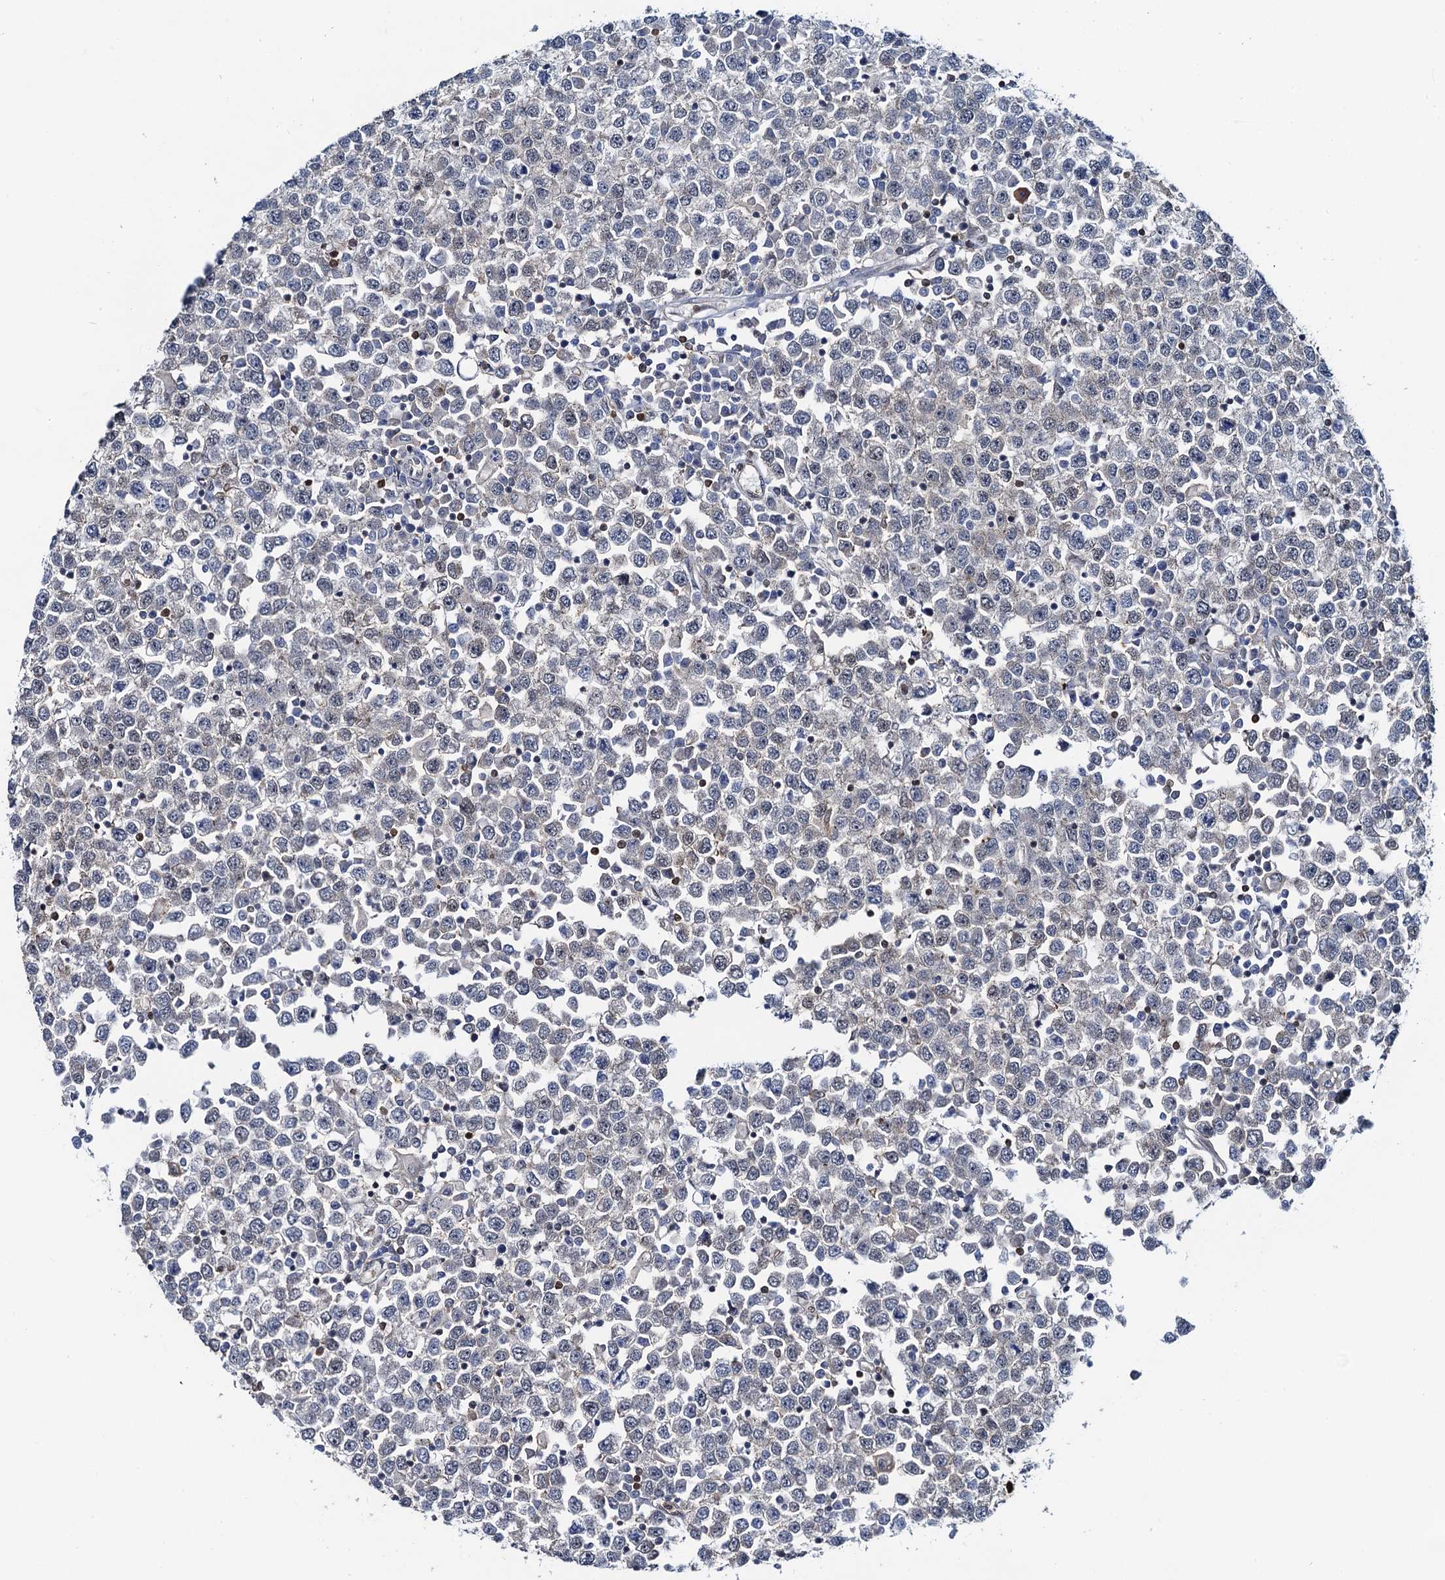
{"staining": {"intensity": "negative", "quantity": "none", "location": "none"}, "tissue": "testis cancer", "cell_type": "Tumor cells", "image_type": "cancer", "snomed": [{"axis": "morphology", "description": "Seminoma, NOS"}, {"axis": "topography", "description": "Testis"}], "caption": "Immunohistochemistry of testis cancer (seminoma) demonstrates no staining in tumor cells.", "gene": "ZNF609", "patient": {"sex": "male", "age": 65}}